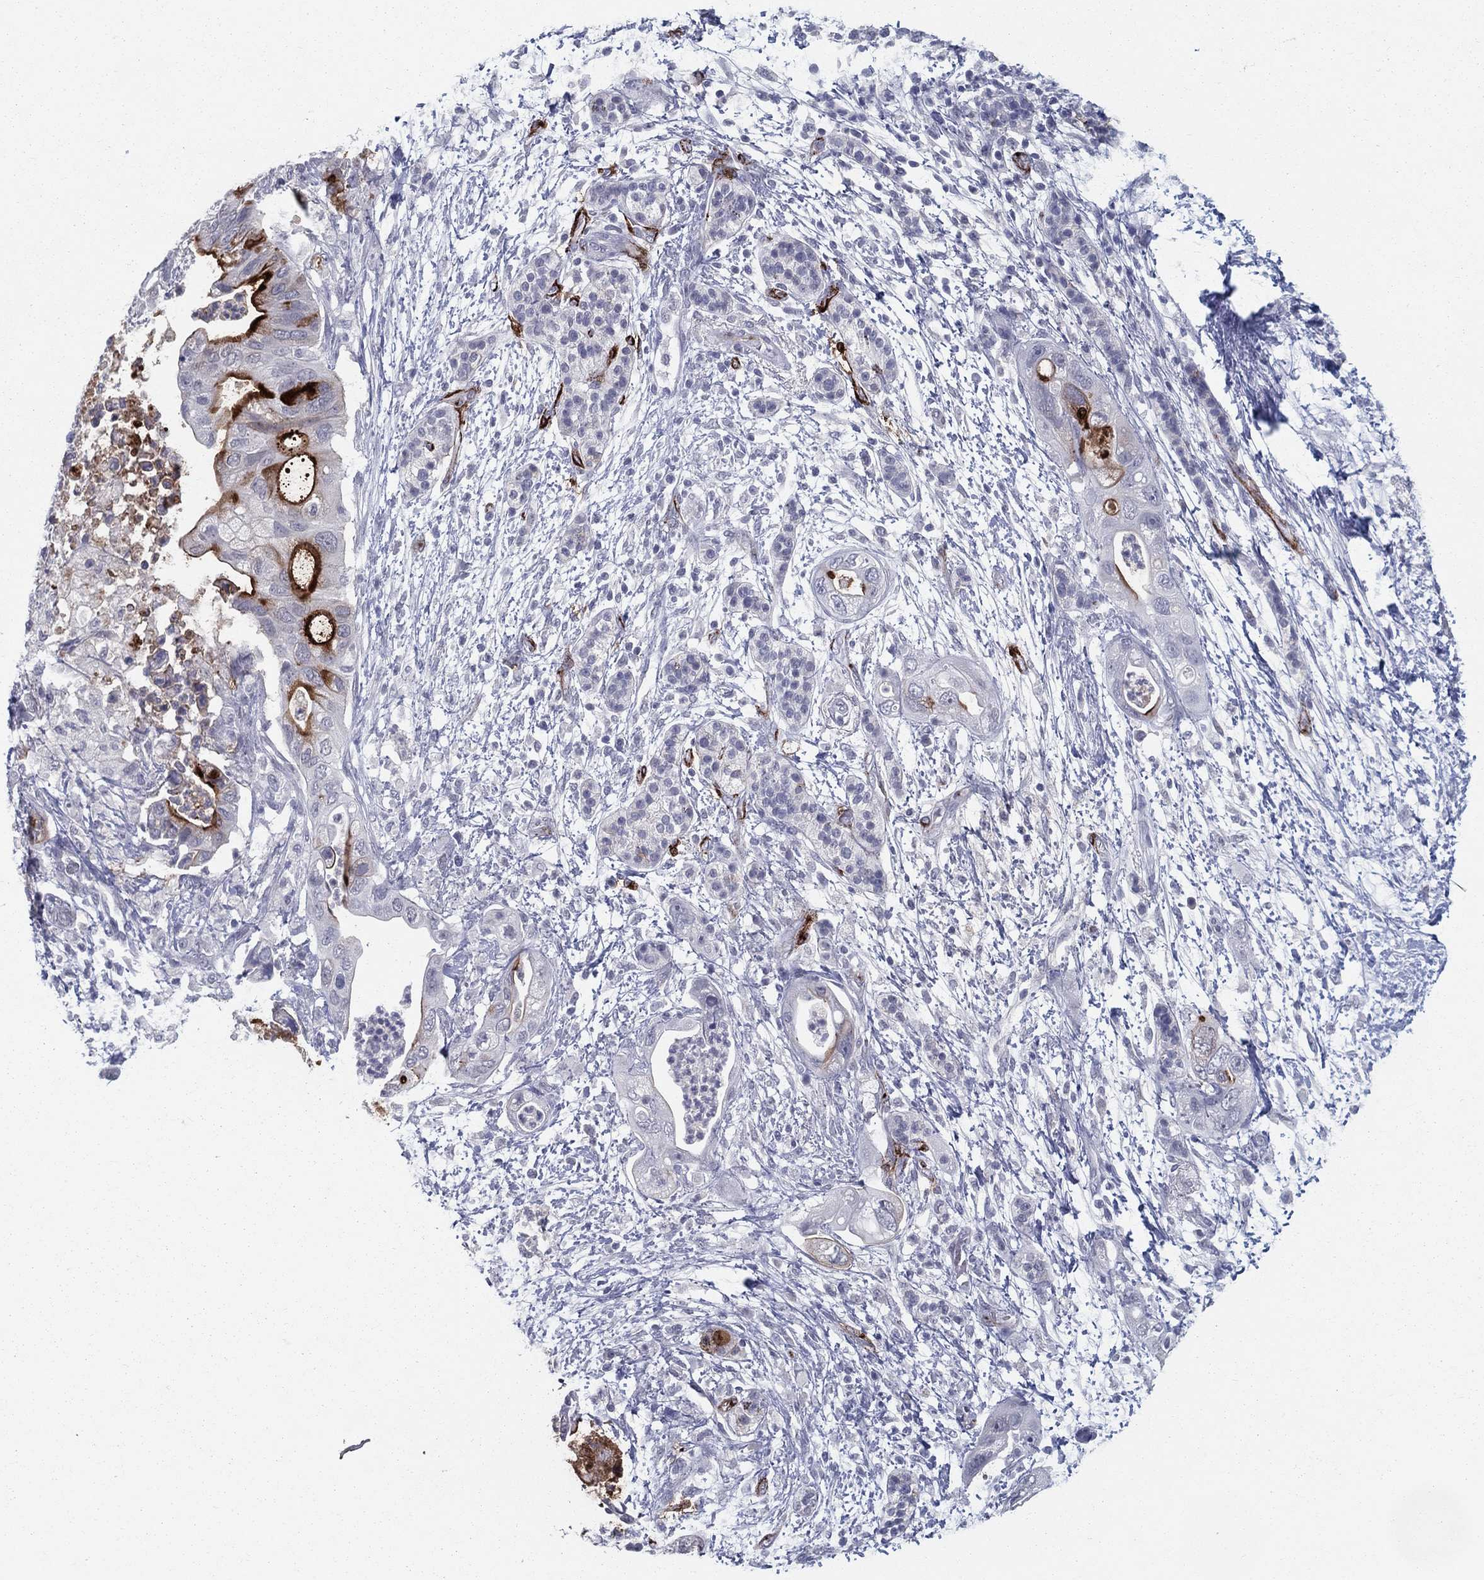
{"staining": {"intensity": "strong", "quantity": "<25%", "location": "cytoplasmic/membranous"}, "tissue": "pancreatic cancer", "cell_type": "Tumor cells", "image_type": "cancer", "snomed": [{"axis": "morphology", "description": "Adenocarcinoma, NOS"}, {"axis": "topography", "description": "Pancreas"}], "caption": "Brown immunohistochemical staining in human pancreatic cancer shows strong cytoplasmic/membranous expression in about <25% of tumor cells.", "gene": "ACE2", "patient": {"sex": "female", "age": 72}}